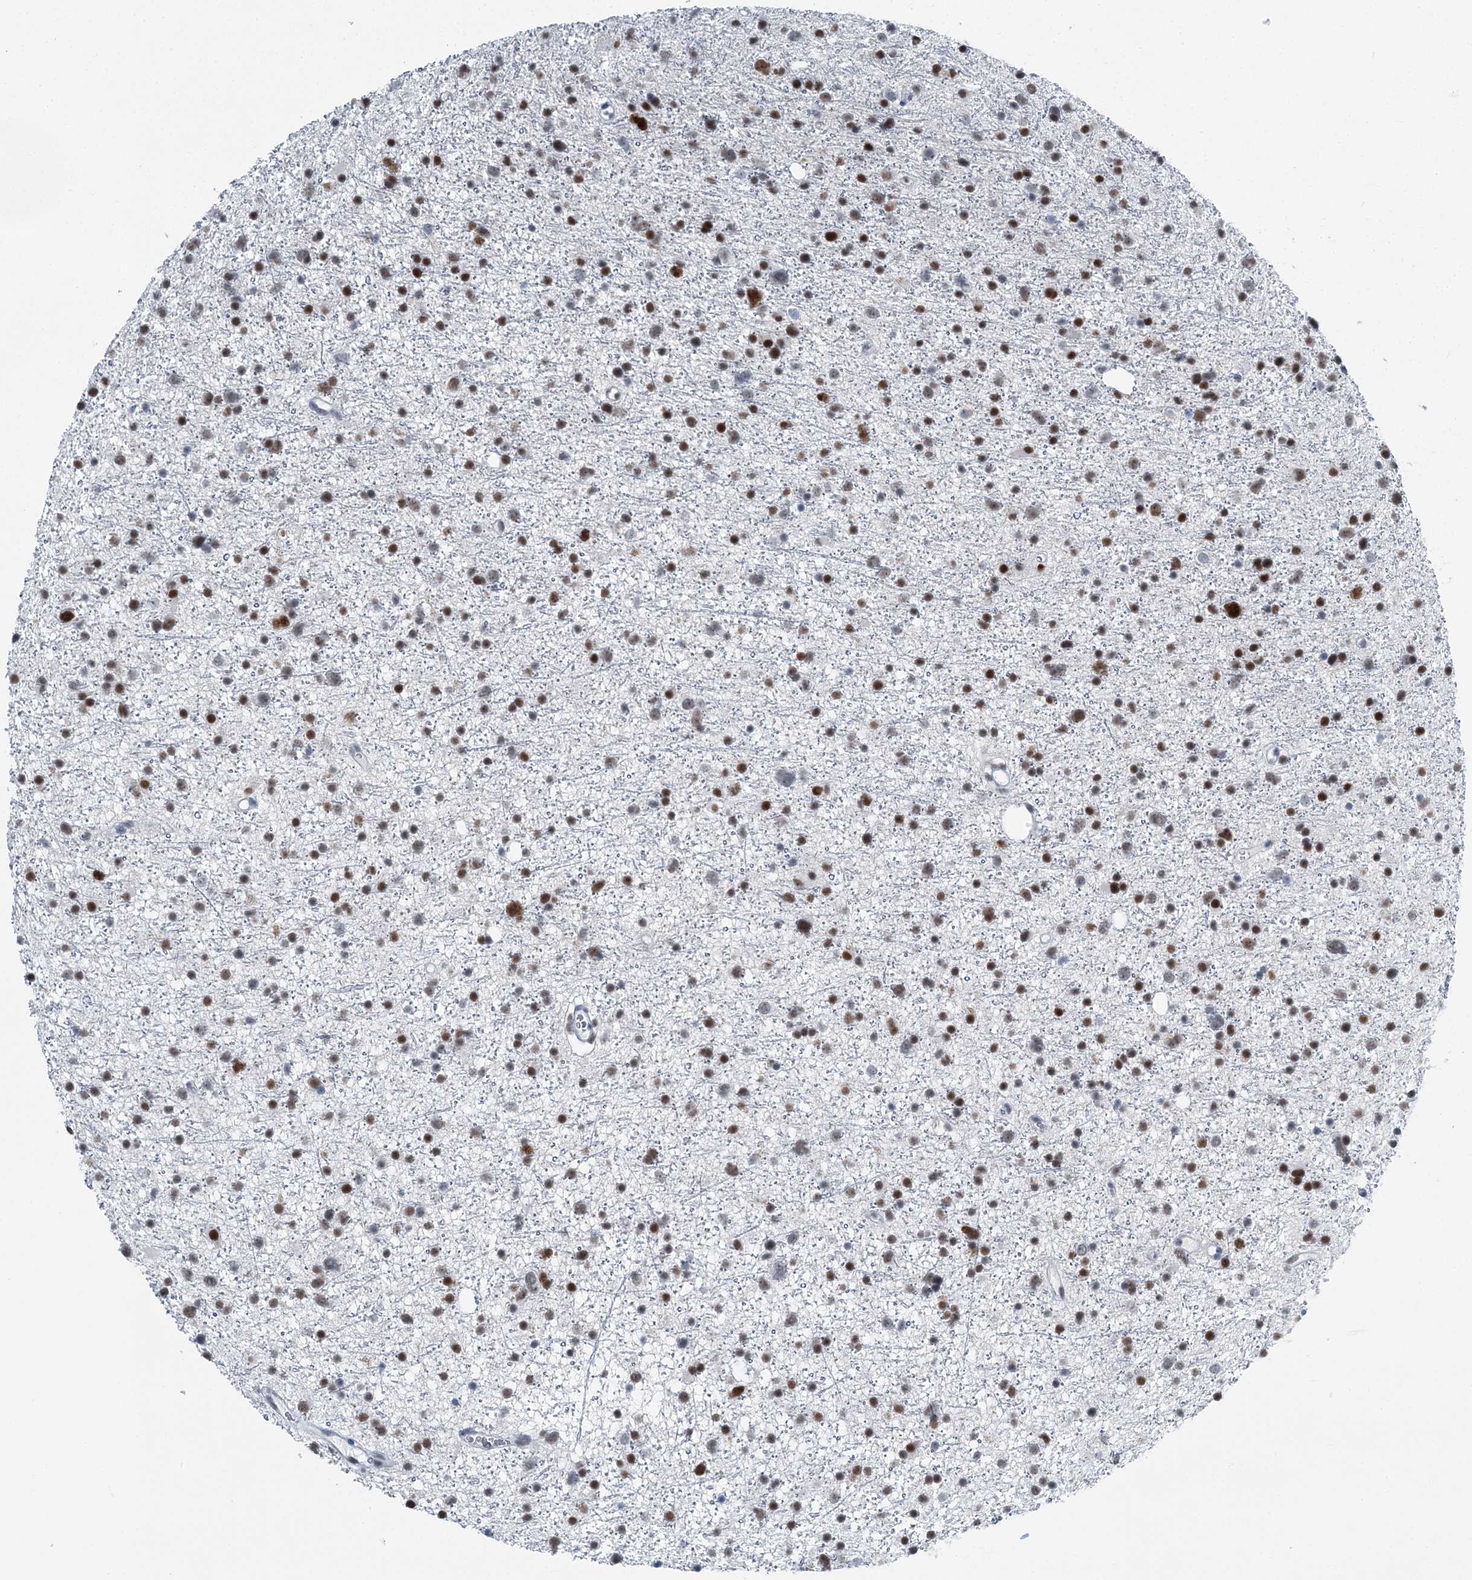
{"staining": {"intensity": "moderate", "quantity": "25%-75%", "location": "nuclear"}, "tissue": "glioma", "cell_type": "Tumor cells", "image_type": "cancer", "snomed": [{"axis": "morphology", "description": "Glioma, malignant, Low grade"}, {"axis": "topography", "description": "Cerebral cortex"}], "caption": "Immunohistochemistry of human low-grade glioma (malignant) shows medium levels of moderate nuclear expression in approximately 25%-75% of tumor cells.", "gene": "HAT1", "patient": {"sex": "female", "age": 39}}